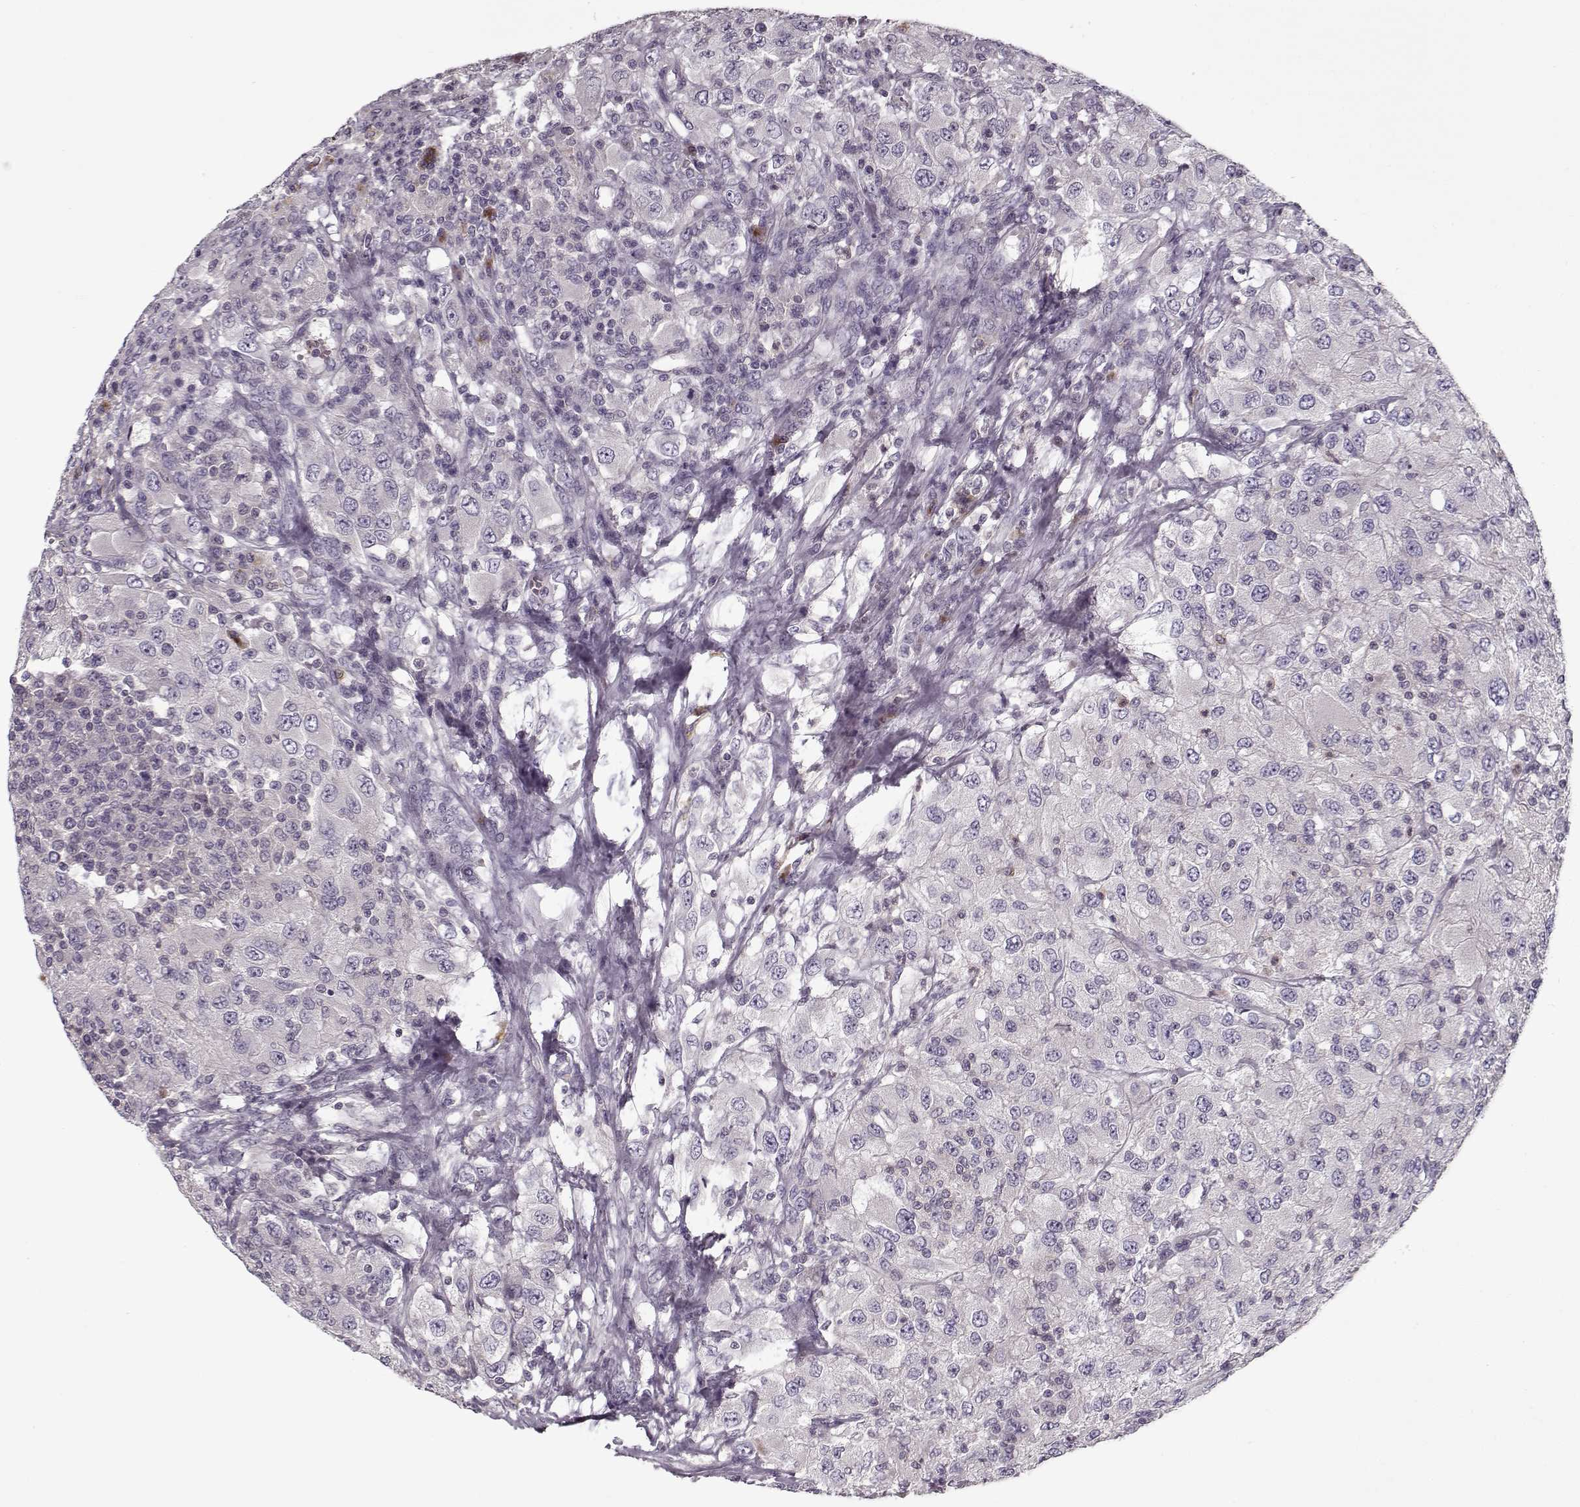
{"staining": {"intensity": "negative", "quantity": "none", "location": "none"}, "tissue": "renal cancer", "cell_type": "Tumor cells", "image_type": "cancer", "snomed": [{"axis": "morphology", "description": "Adenocarcinoma, NOS"}, {"axis": "topography", "description": "Kidney"}], "caption": "DAB (3,3'-diaminobenzidine) immunohistochemical staining of human adenocarcinoma (renal) exhibits no significant positivity in tumor cells.", "gene": "UNC13D", "patient": {"sex": "female", "age": 67}}